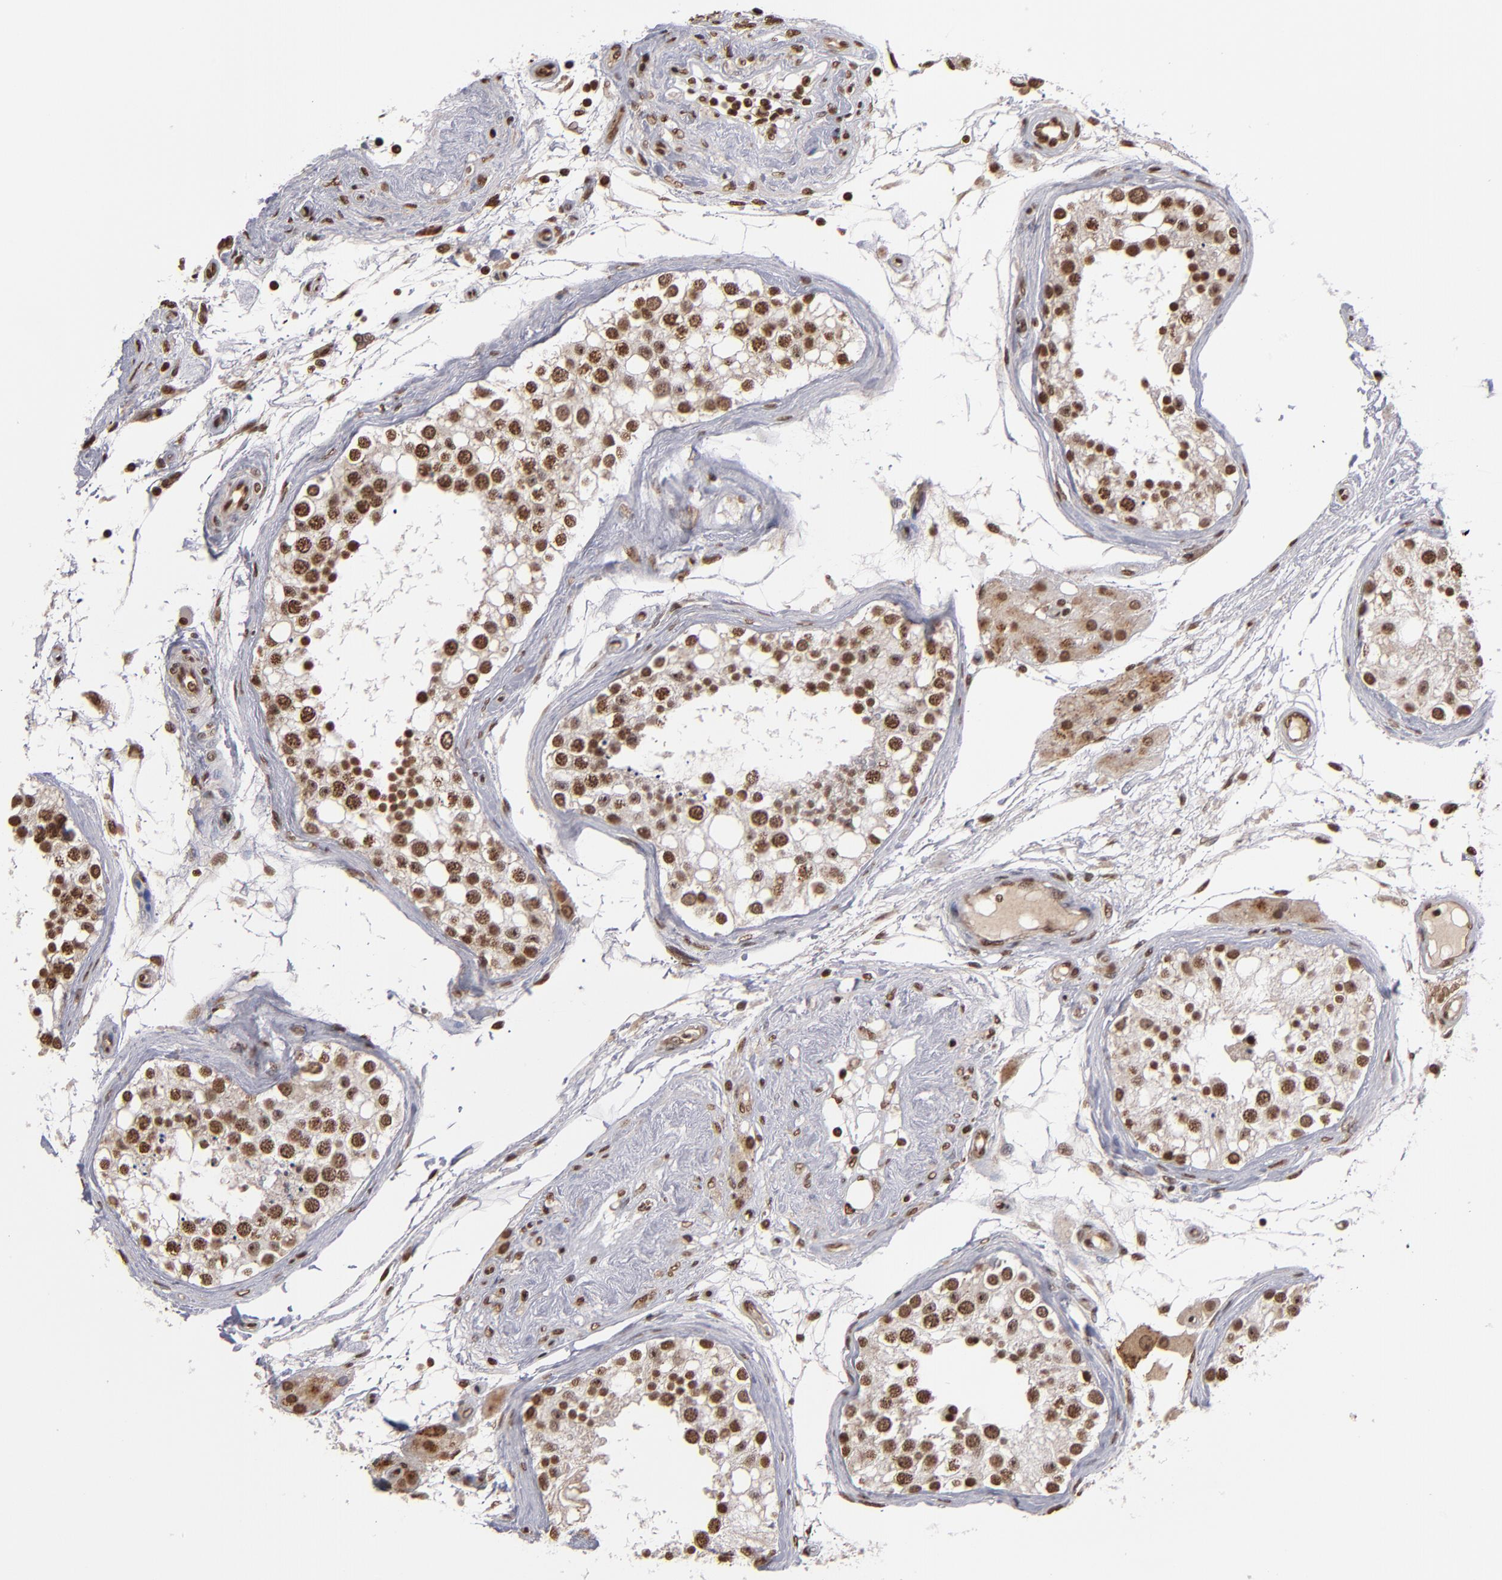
{"staining": {"intensity": "moderate", "quantity": ">75%", "location": "nuclear"}, "tissue": "testis", "cell_type": "Cells in seminiferous ducts", "image_type": "normal", "snomed": [{"axis": "morphology", "description": "Normal tissue, NOS"}, {"axis": "topography", "description": "Testis"}], "caption": "Immunohistochemistry (IHC) photomicrograph of benign testis stained for a protein (brown), which reveals medium levels of moderate nuclear expression in about >75% of cells in seminiferous ducts.", "gene": "ABL2", "patient": {"sex": "male", "age": 68}}